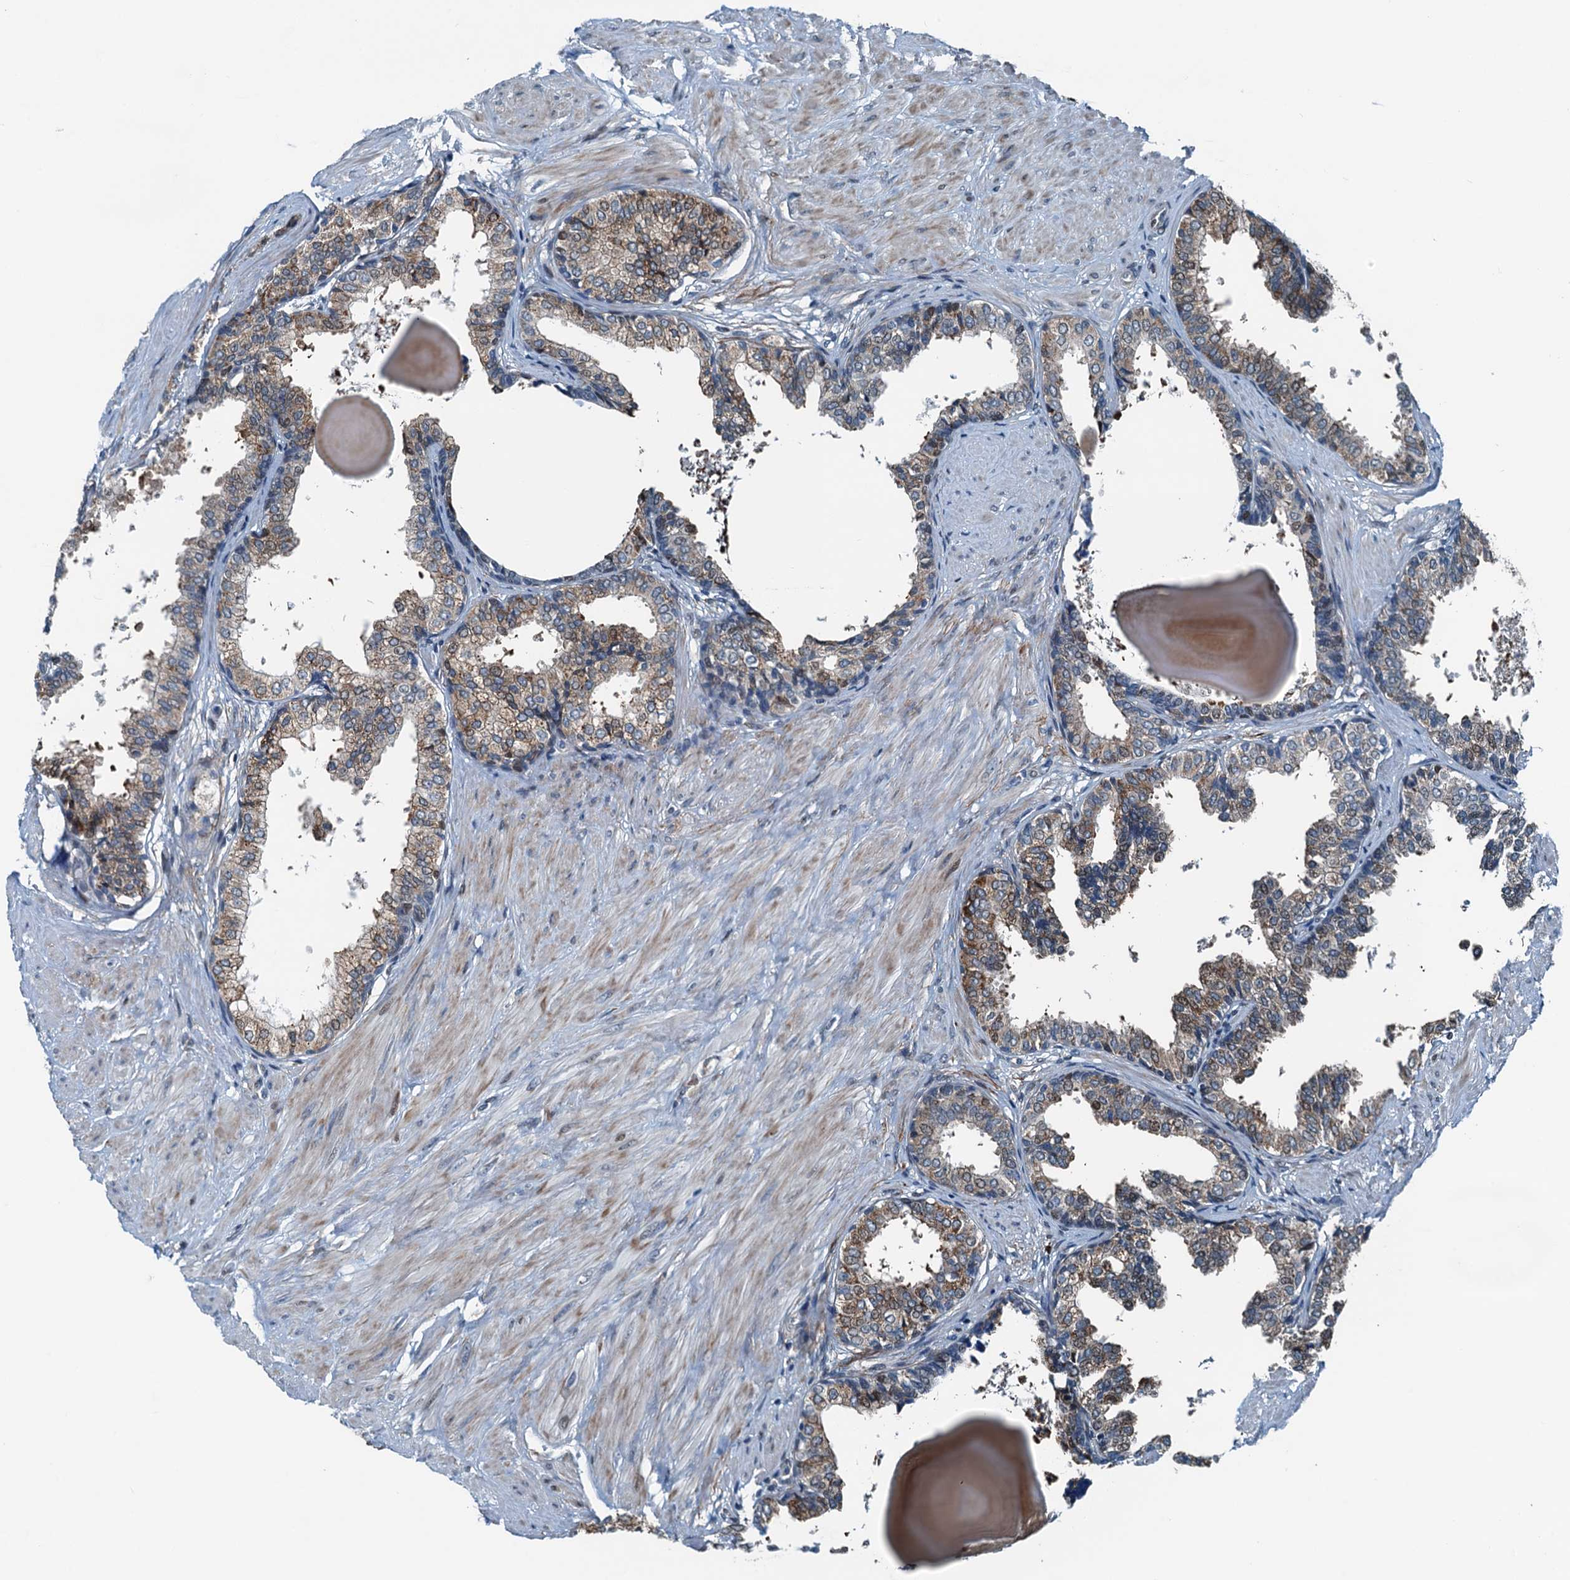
{"staining": {"intensity": "moderate", "quantity": "25%-75%", "location": "cytoplasmic/membranous,nuclear"}, "tissue": "prostate", "cell_type": "Glandular cells", "image_type": "normal", "snomed": [{"axis": "morphology", "description": "Normal tissue, NOS"}, {"axis": "topography", "description": "Prostate"}], "caption": "An image showing moderate cytoplasmic/membranous,nuclear staining in about 25%-75% of glandular cells in benign prostate, as visualized by brown immunohistochemical staining.", "gene": "TAMALIN", "patient": {"sex": "male", "age": 48}}